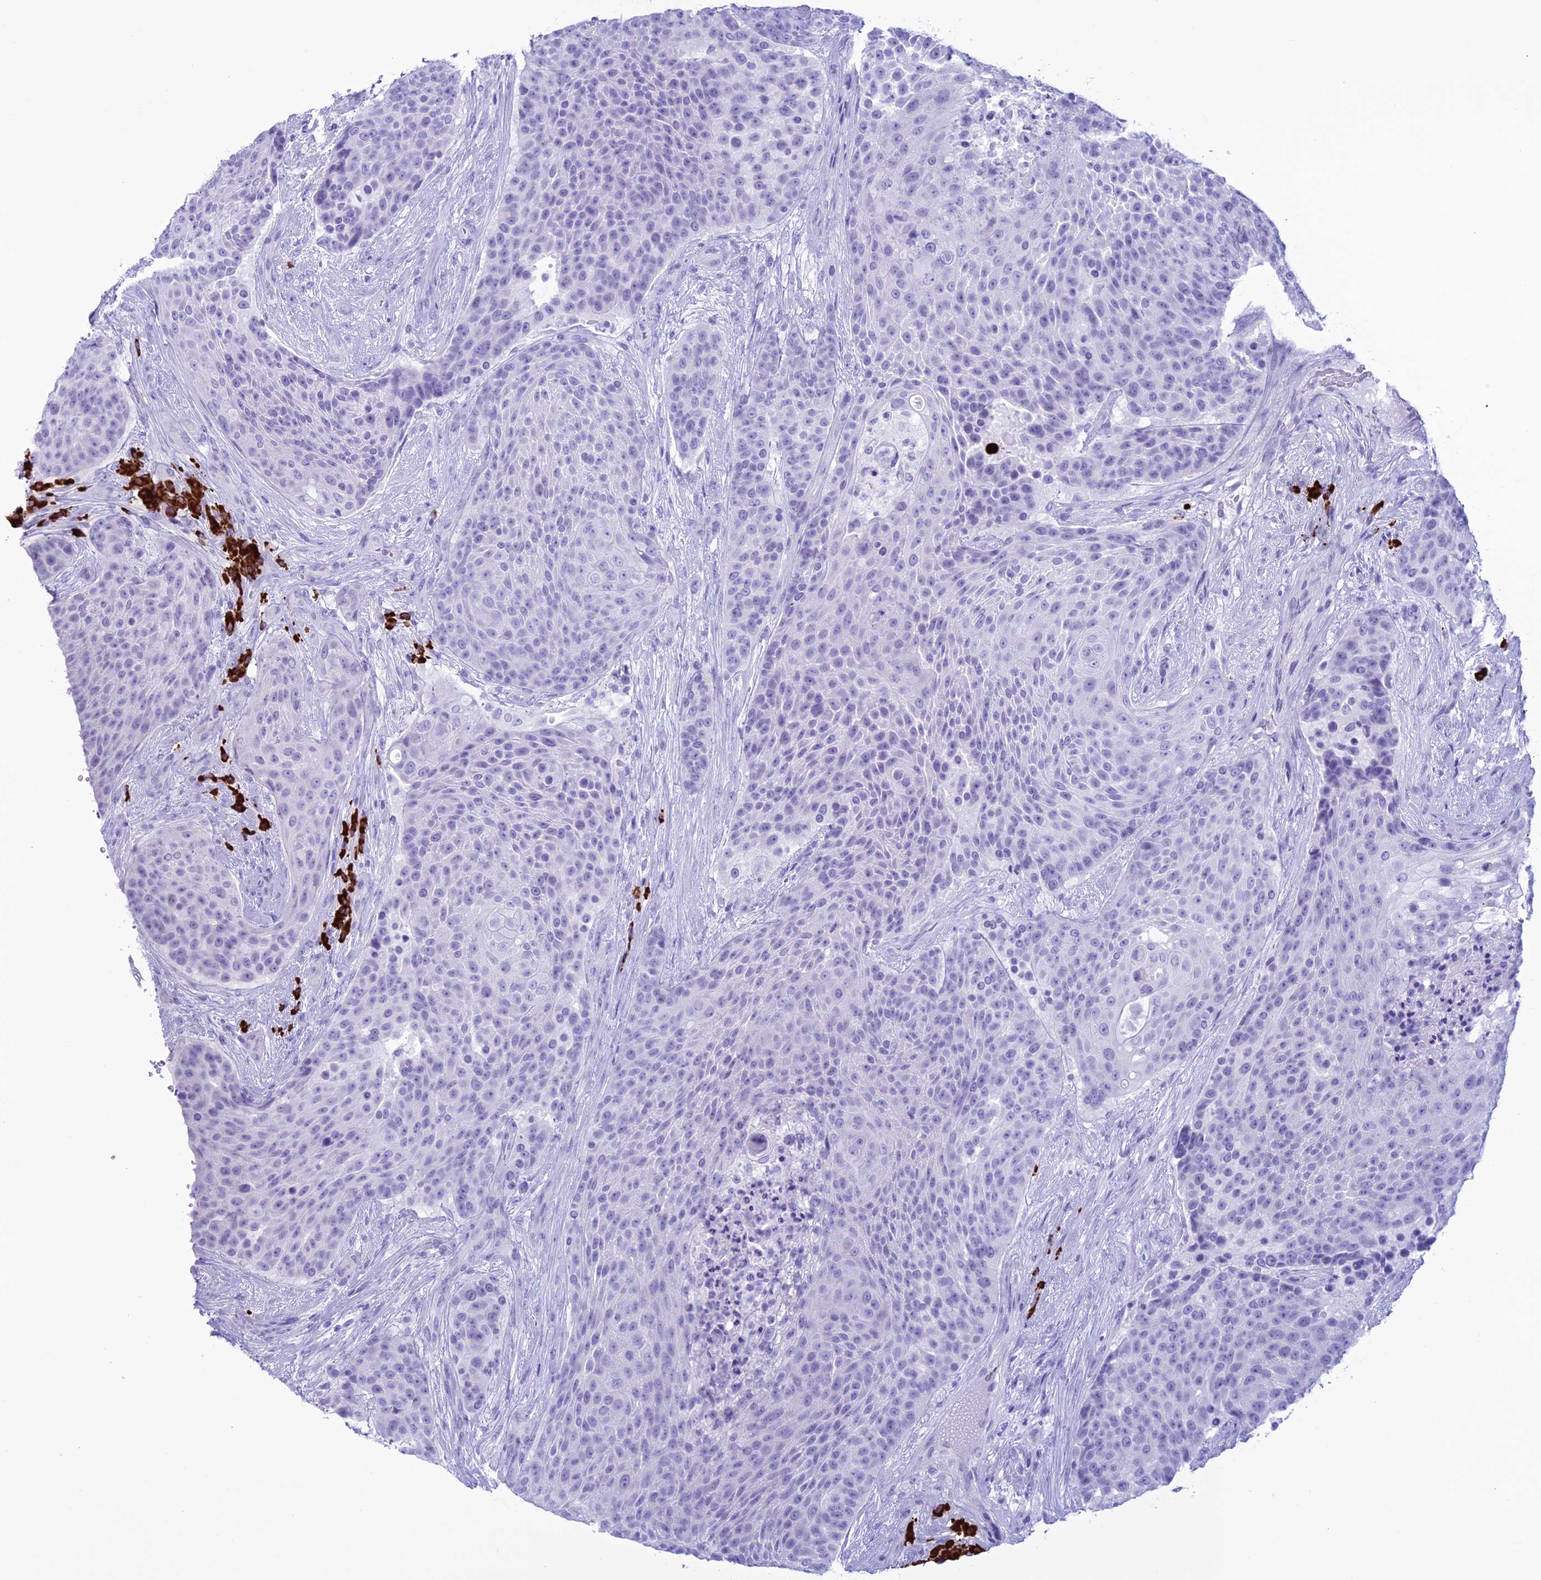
{"staining": {"intensity": "negative", "quantity": "none", "location": "none"}, "tissue": "urothelial cancer", "cell_type": "Tumor cells", "image_type": "cancer", "snomed": [{"axis": "morphology", "description": "Urothelial carcinoma, High grade"}, {"axis": "topography", "description": "Urinary bladder"}], "caption": "Tumor cells show no significant protein expression in high-grade urothelial carcinoma.", "gene": "MZB1", "patient": {"sex": "female", "age": 63}}